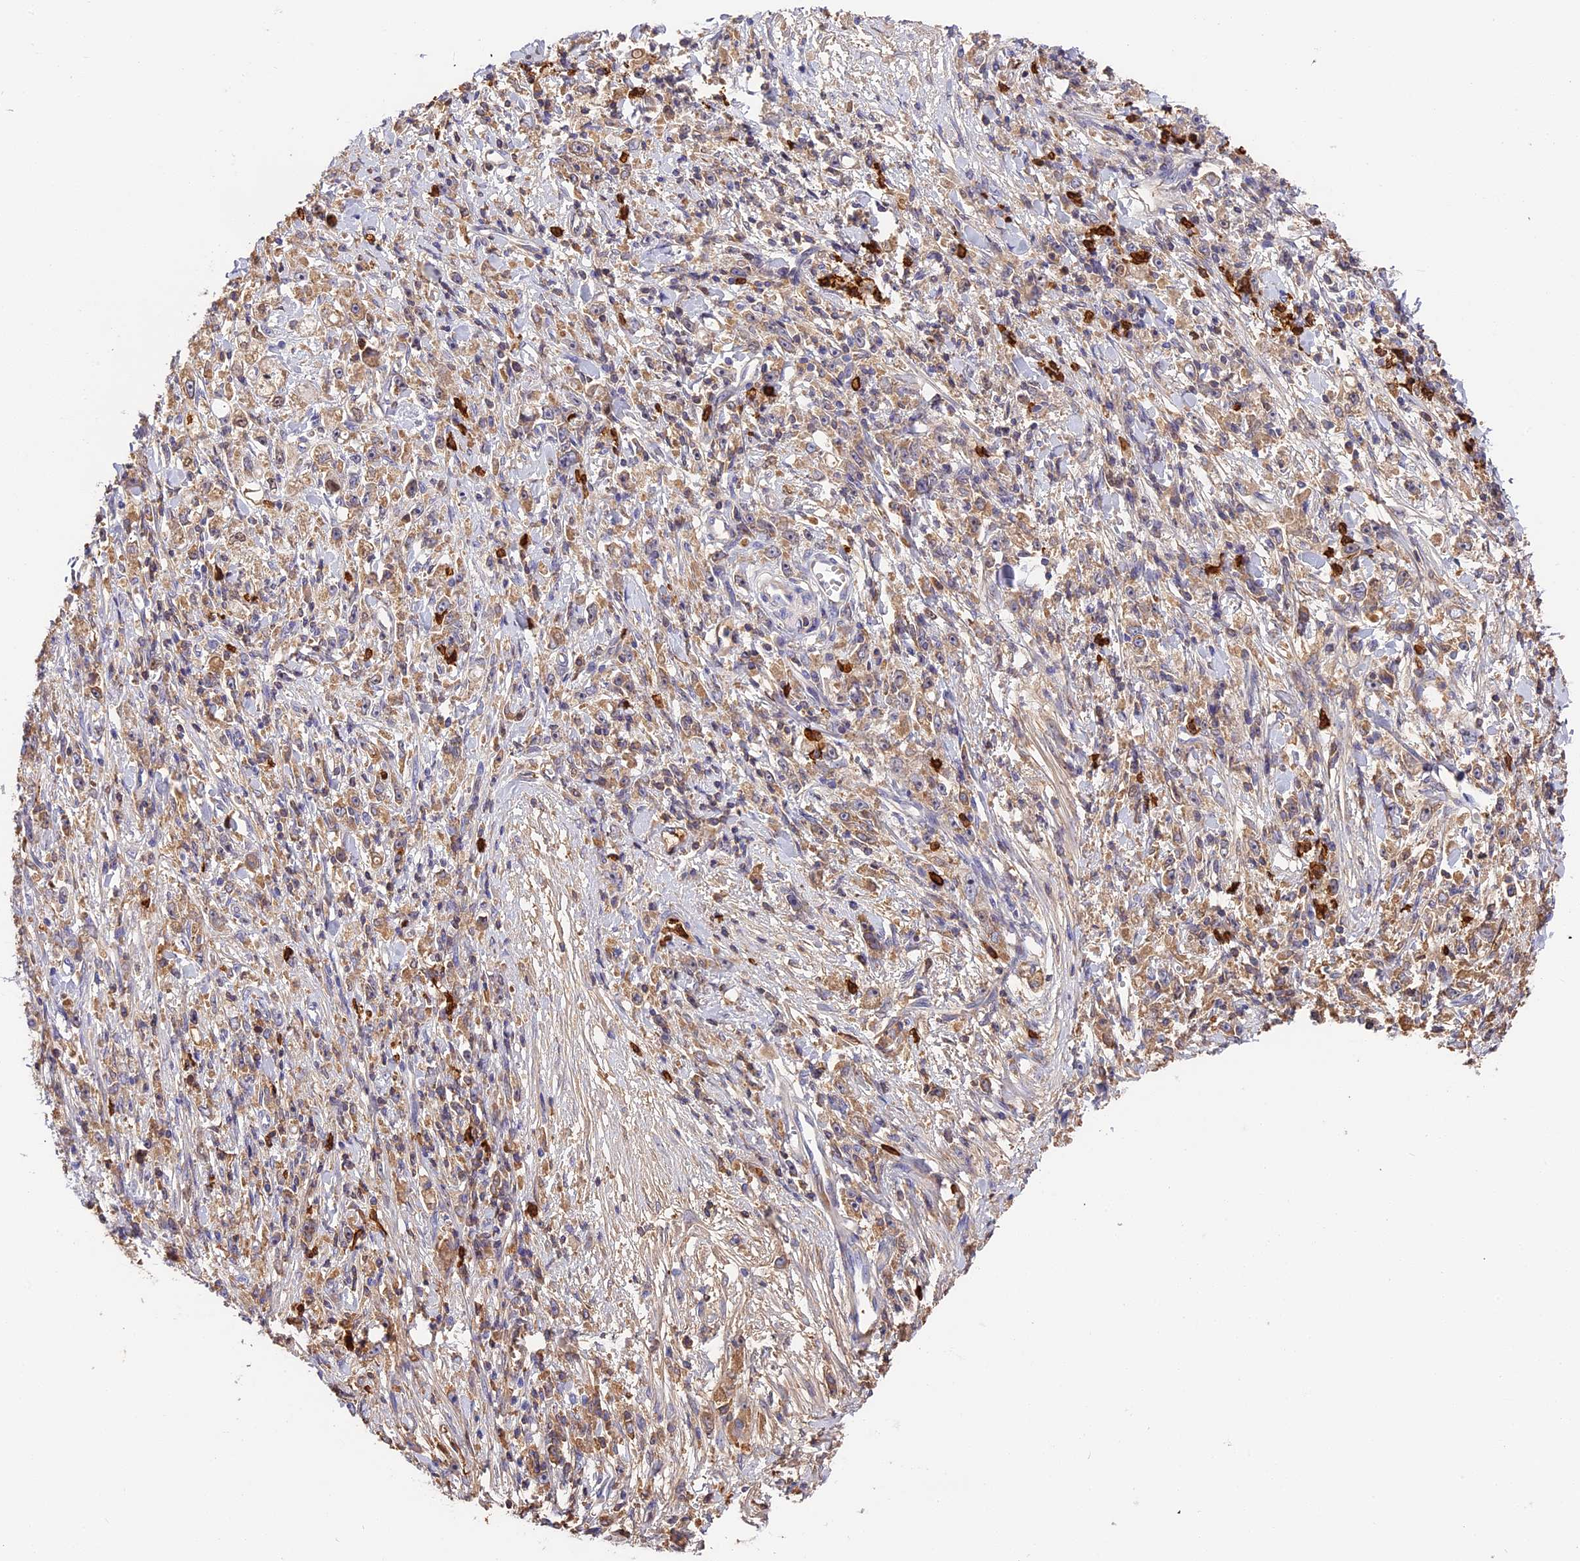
{"staining": {"intensity": "weak", "quantity": ">75%", "location": "cytoplasmic/membranous"}, "tissue": "stomach cancer", "cell_type": "Tumor cells", "image_type": "cancer", "snomed": [{"axis": "morphology", "description": "Adenocarcinoma, NOS"}, {"axis": "topography", "description": "Stomach"}], "caption": "Immunohistochemical staining of stomach adenocarcinoma shows low levels of weak cytoplasmic/membranous positivity in approximately >75% of tumor cells.", "gene": "ADGRD1", "patient": {"sex": "female", "age": 59}}